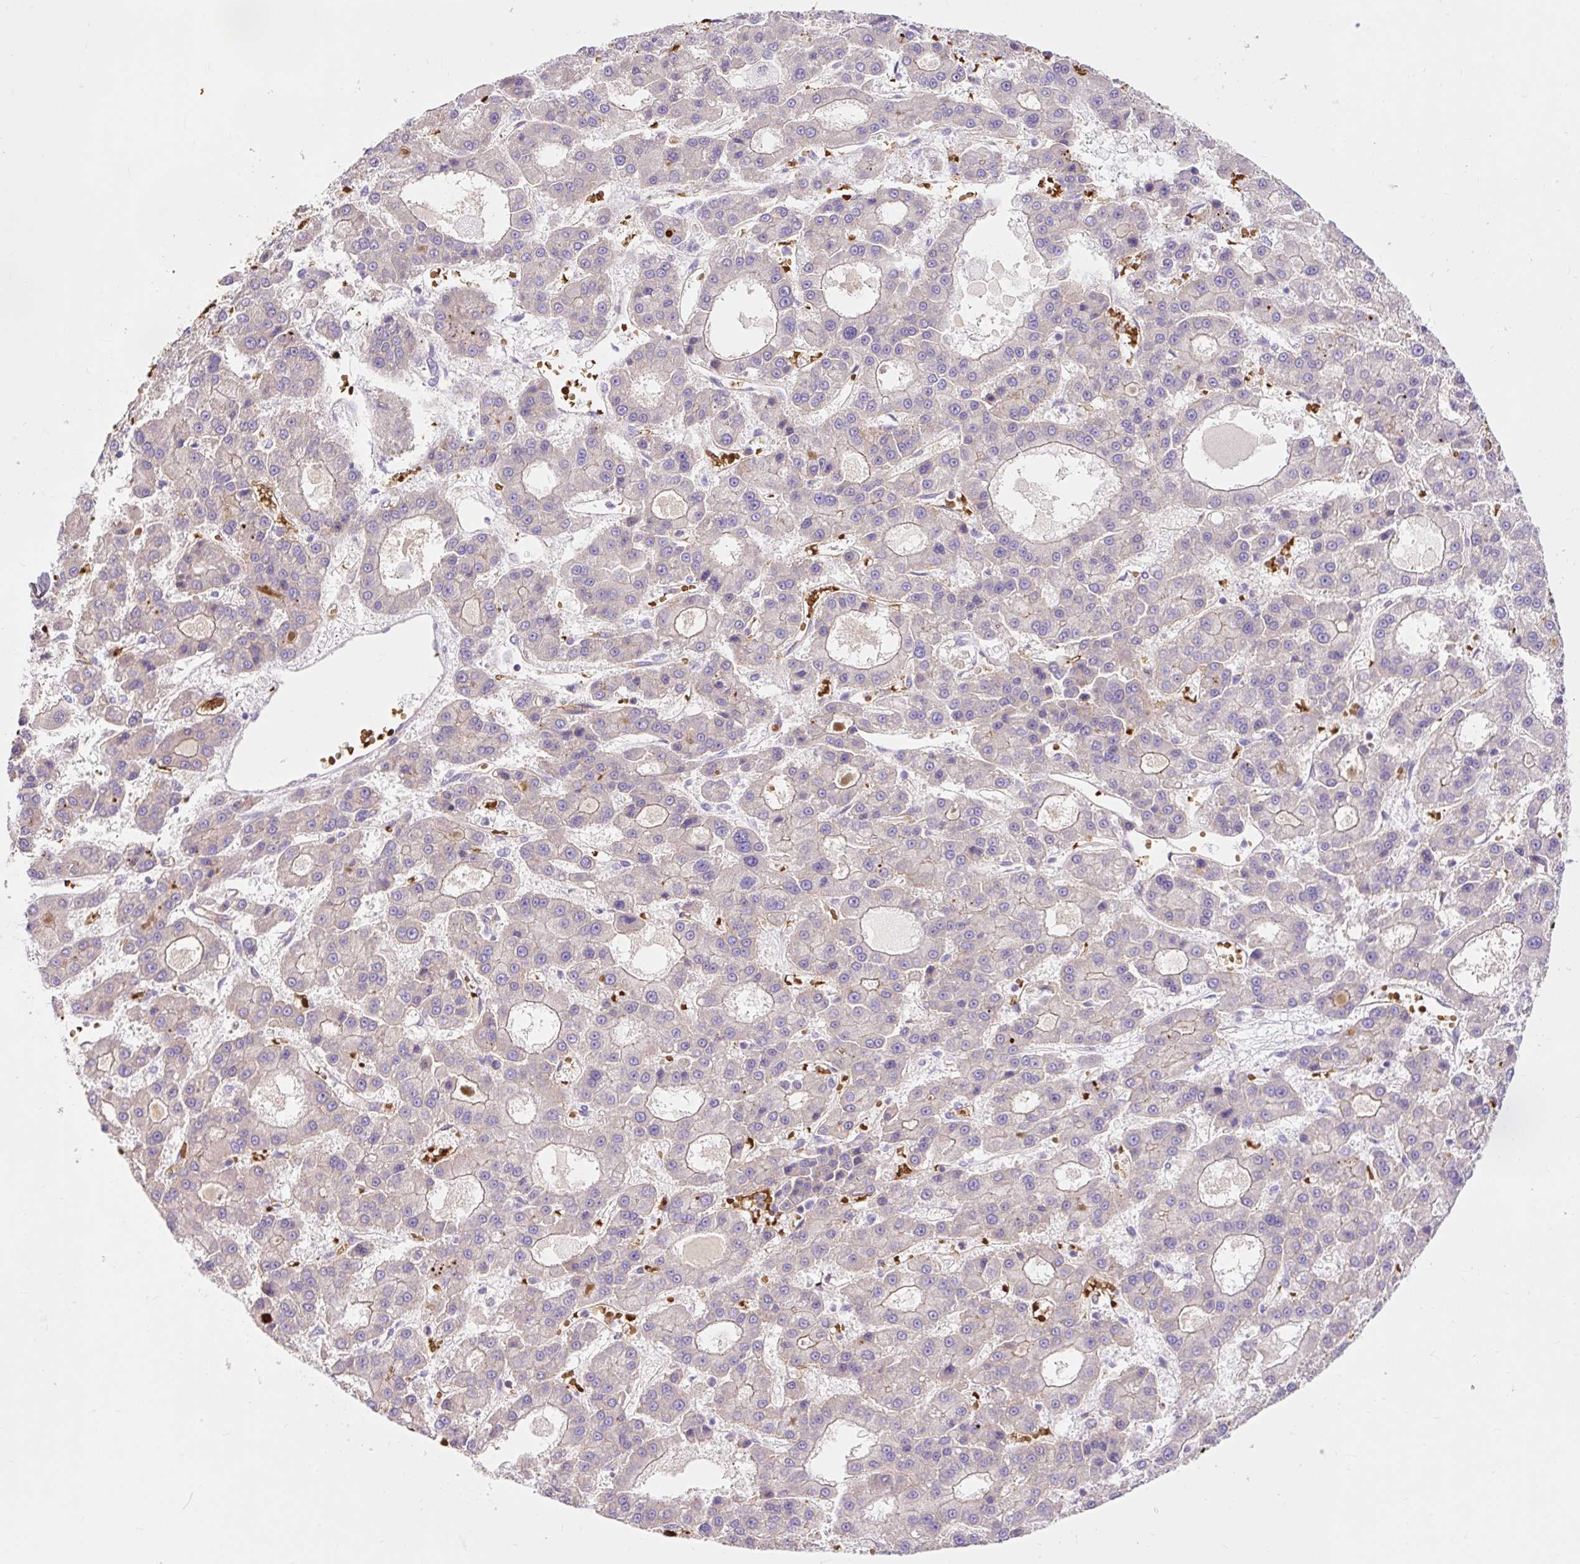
{"staining": {"intensity": "negative", "quantity": "none", "location": "none"}, "tissue": "liver cancer", "cell_type": "Tumor cells", "image_type": "cancer", "snomed": [{"axis": "morphology", "description": "Carcinoma, Hepatocellular, NOS"}, {"axis": "topography", "description": "Liver"}], "caption": "This photomicrograph is of liver cancer stained with IHC to label a protein in brown with the nuclei are counter-stained blue. There is no expression in tumor cells.", "gene": "HIP1R", "patient": {"sex": "male", "age": 70}}